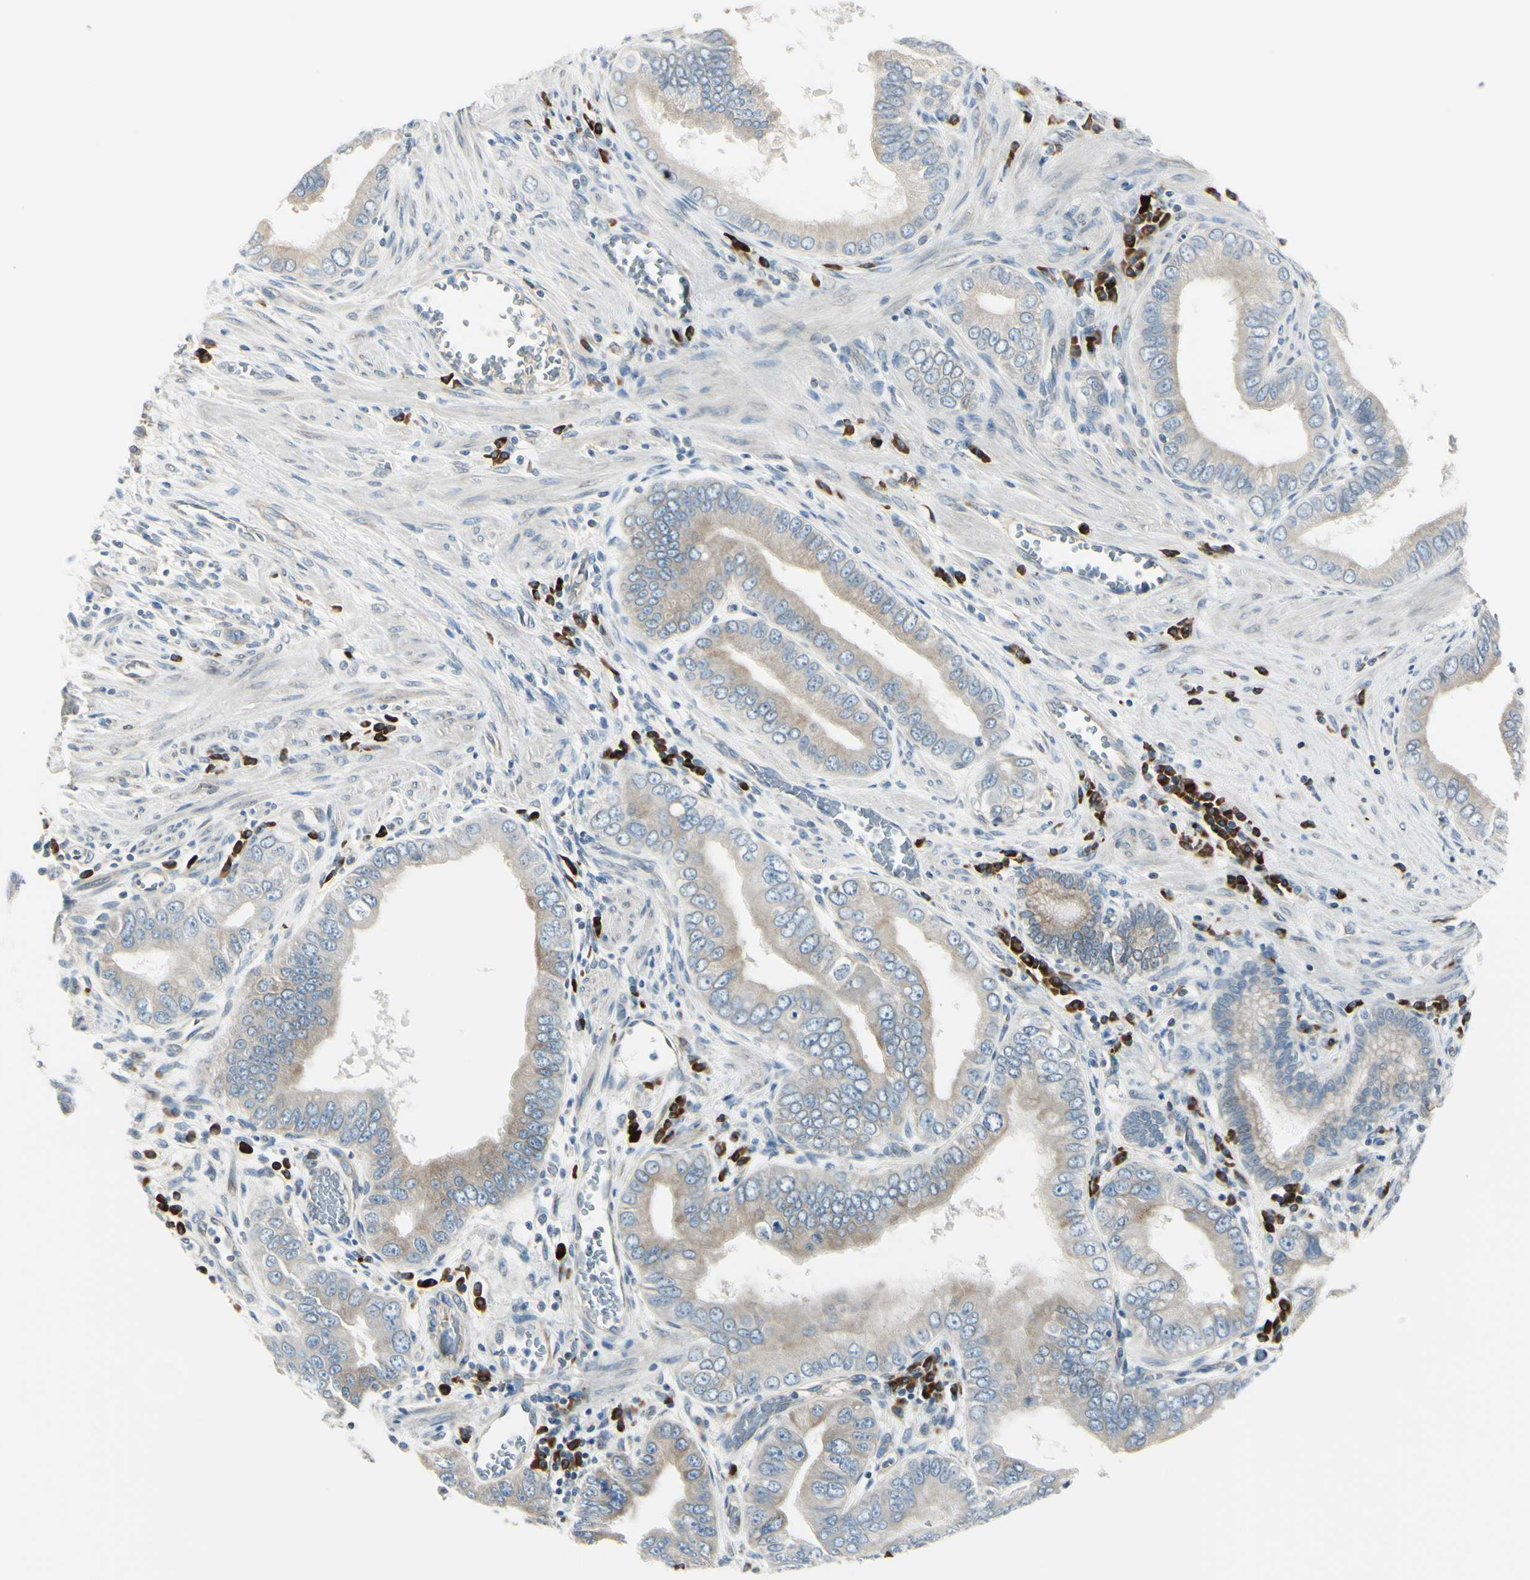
{"staining": {"intensity": "weak", "quantity": ">75%", "location": "cytoplasmic/membranous"}, "tissue": "pancreatic cancer", "cell_type": "Tumor cells", "image_type": "cancer", "snomed": [{"axis": "morphology", "description": "Normal tissue, NOS"}, {"axis": "topography", "description": "Lymph node"}], "caption": "The histopathology image exhibits staining of pancreatic cancer, revealing weak cytoplasmic/membranous protein positivity (brown color) within tumor cells. The staining is performed using DAB brown chromogen to label protein expression. The nuclei are counter-stained blue using hematoxylin.", "gene": "SELENOS", "patient": {"sex": "male", "age": 50}}